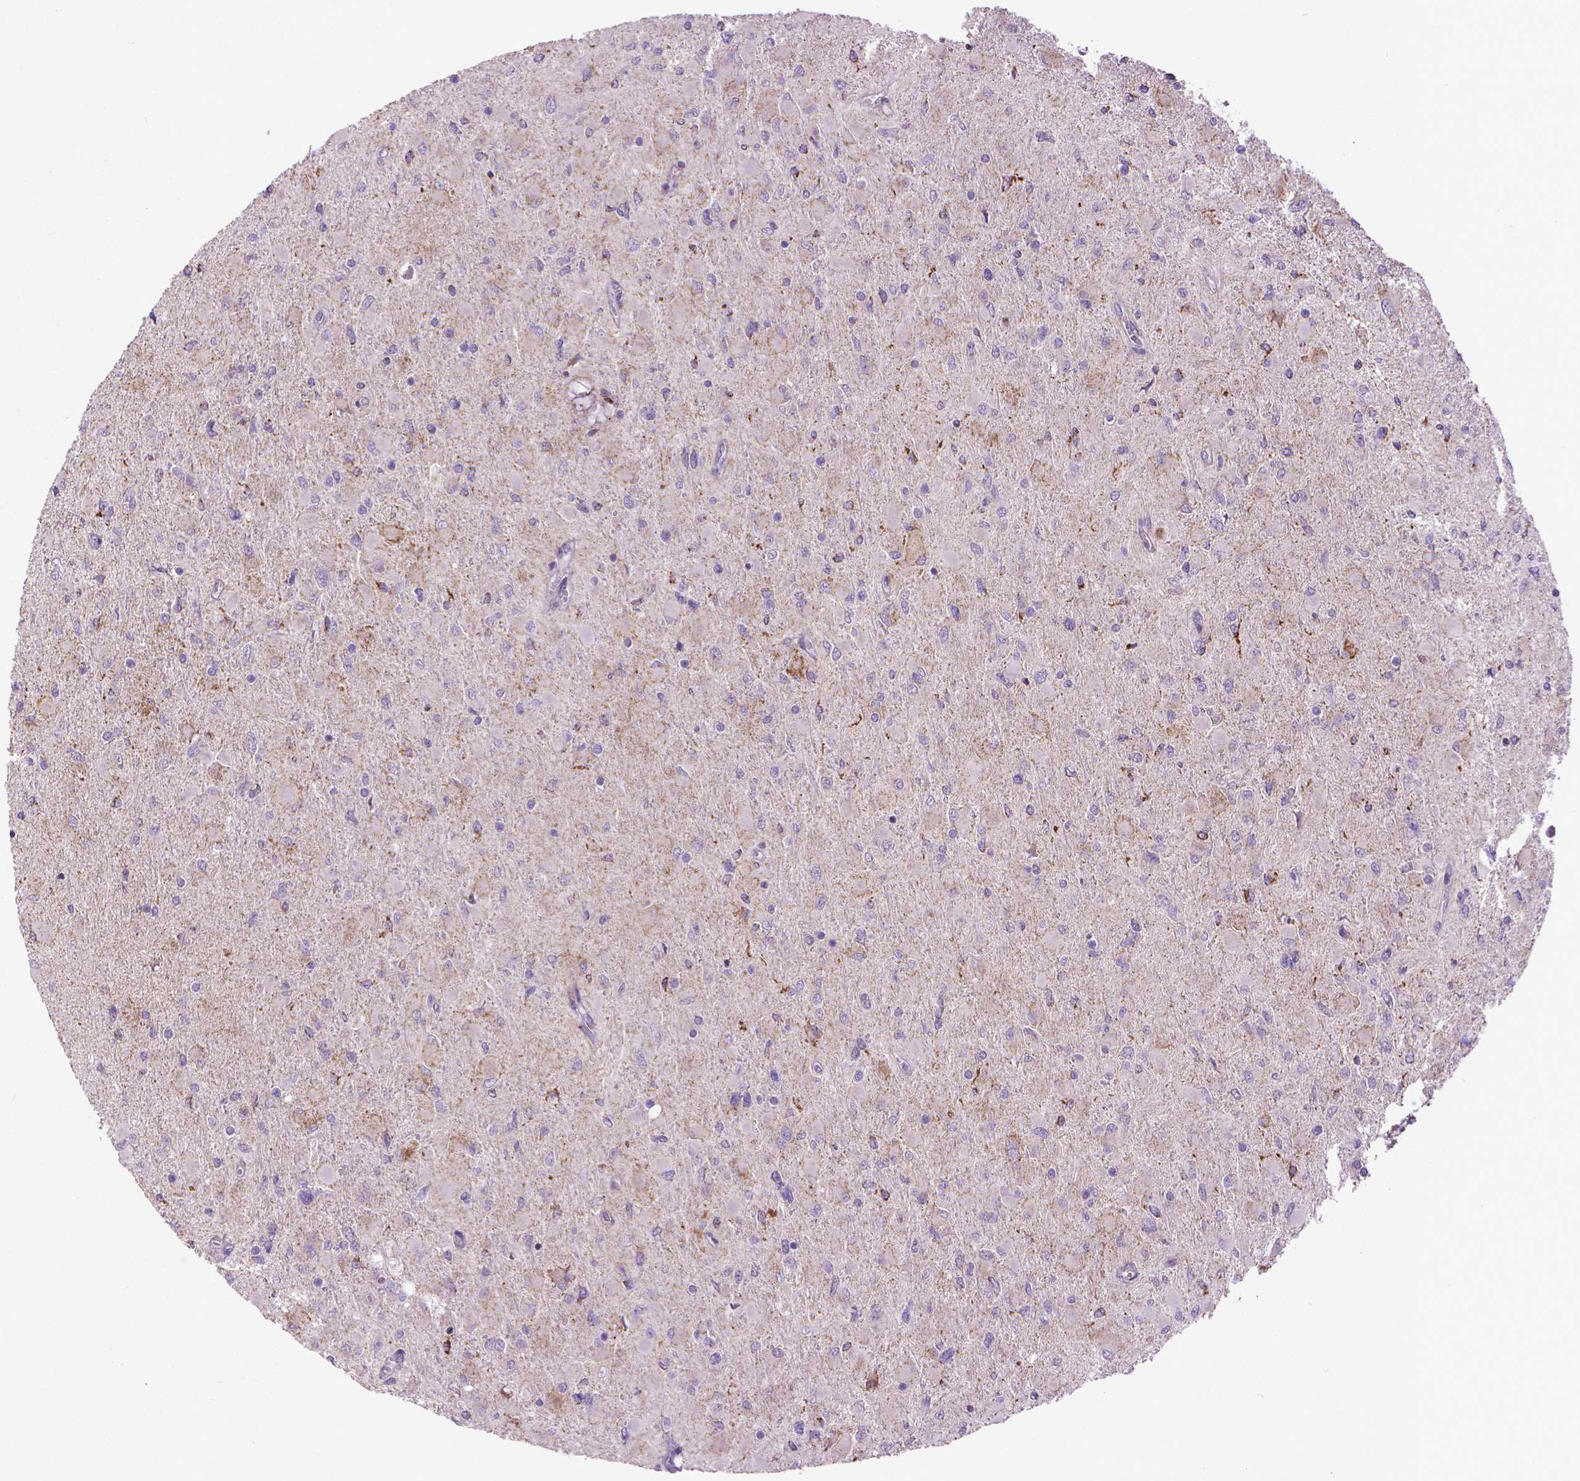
{"staining": {"intensity": "negative", "quantity": "none", "location": "none"}, "tissue": "glioma", "cell_type": "Tumor cells", "image_type": "cancer", "snomed": [{"axis": "morphology", "description": "Glioma, malignant, High grade"}, {"axis": "topography", "description": "Cerebral cortex"}], "caption": "Micrograph shows no protein staining in tumor cells of glioma tissue.", "gene": "VDAC1", "patient": {"sex": "female", "age": 36}}